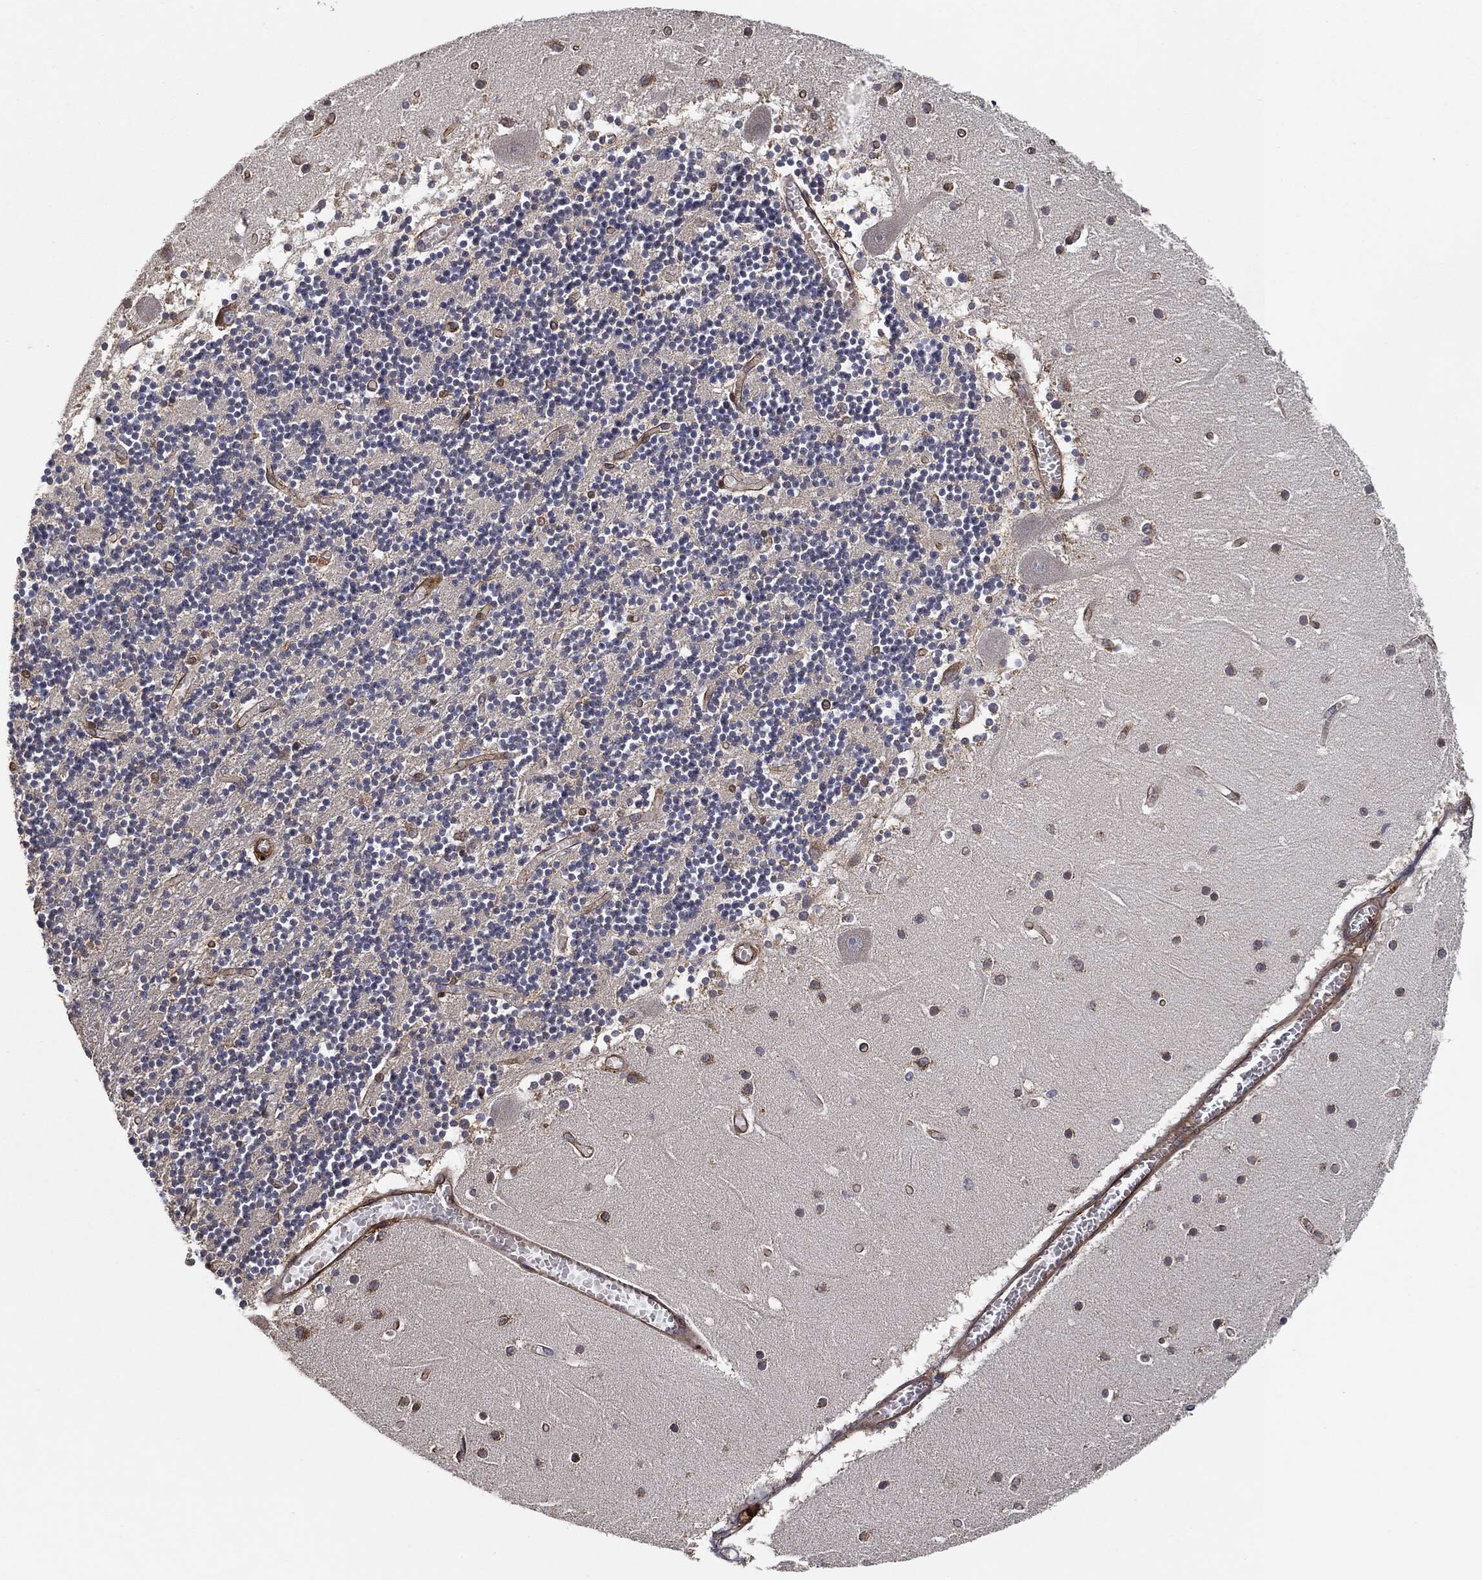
{"staining": {"intensity": "negative", "quantity": "none", "location": "none"}, "tissue": "cerebellum", "cell_type": "Cells in granular layer", "image_type": "normal", "snomed": [{"axis": "morphology", "description": "Normal tissue, NOS"}, {"axis": "topography", "description": "Cerebellum"}], "caption": "This is an immunohistochemistry (IHC) histopathology image of unremarkable cerebellum. There is no staining in cells in granular layer.", "gene": "CTNNA1", "patient": {"sex": "female", "age": 28}}